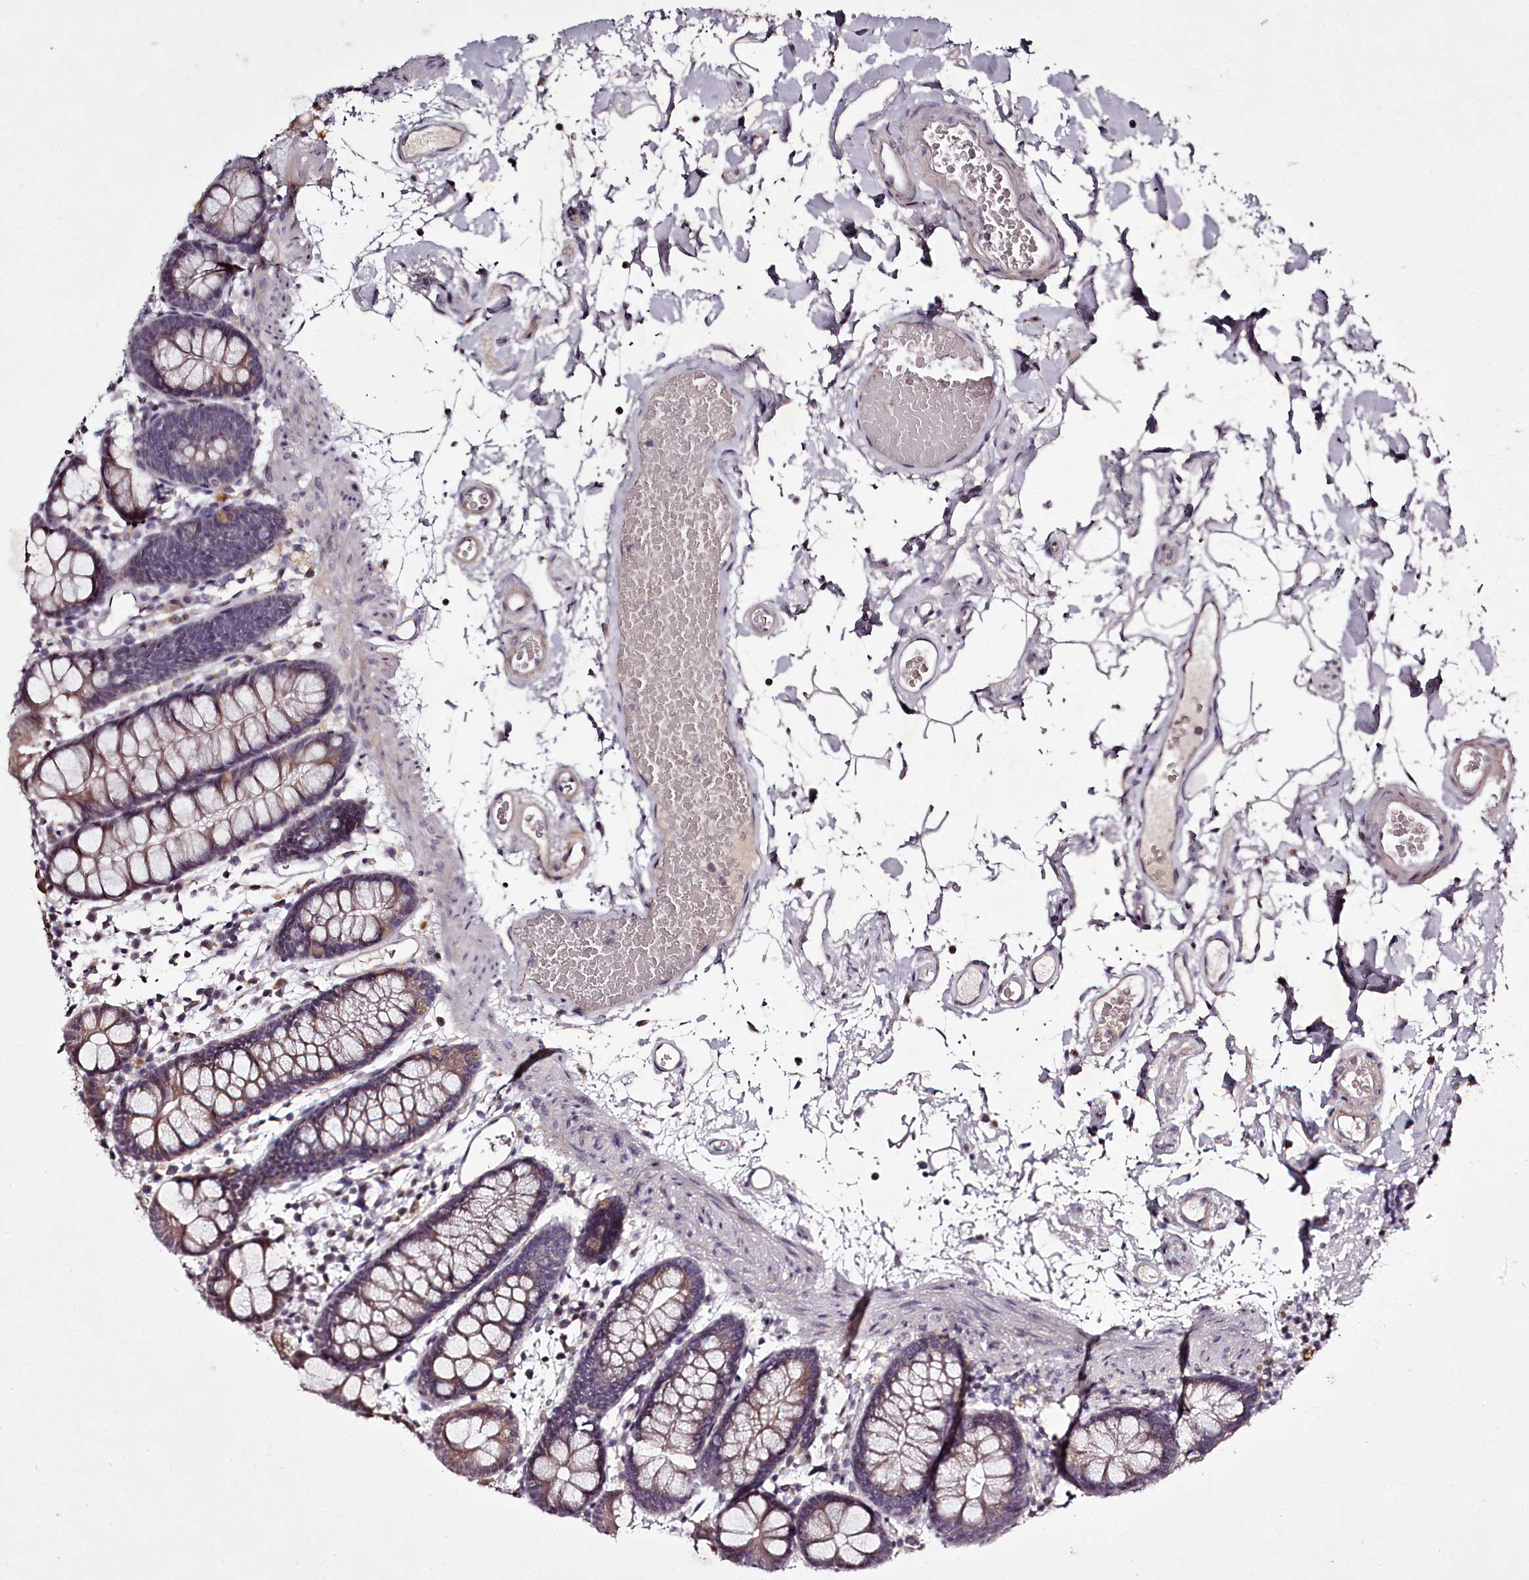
{"staining": {"intensity": "moderate", "quantity": "<25%", "location": "cytoplasmic/membranous"}, "tissue": "colon", "cell_type": "Endothelial cells", "image_type": "normal", "snomed": [{"axis": "morphology", "description": "Normal tissue, NOS"}, {"axis": "topography", "description": "Colon"}], "caption": "Protein staining by immunohistochemistry (IHC) displays moderate cytoplasmic/membranous staining in approximately <25% of endothelial cells in normal colon.", "gene": "RBMXL2", "patient": {"sex": "male", "age": 75}}